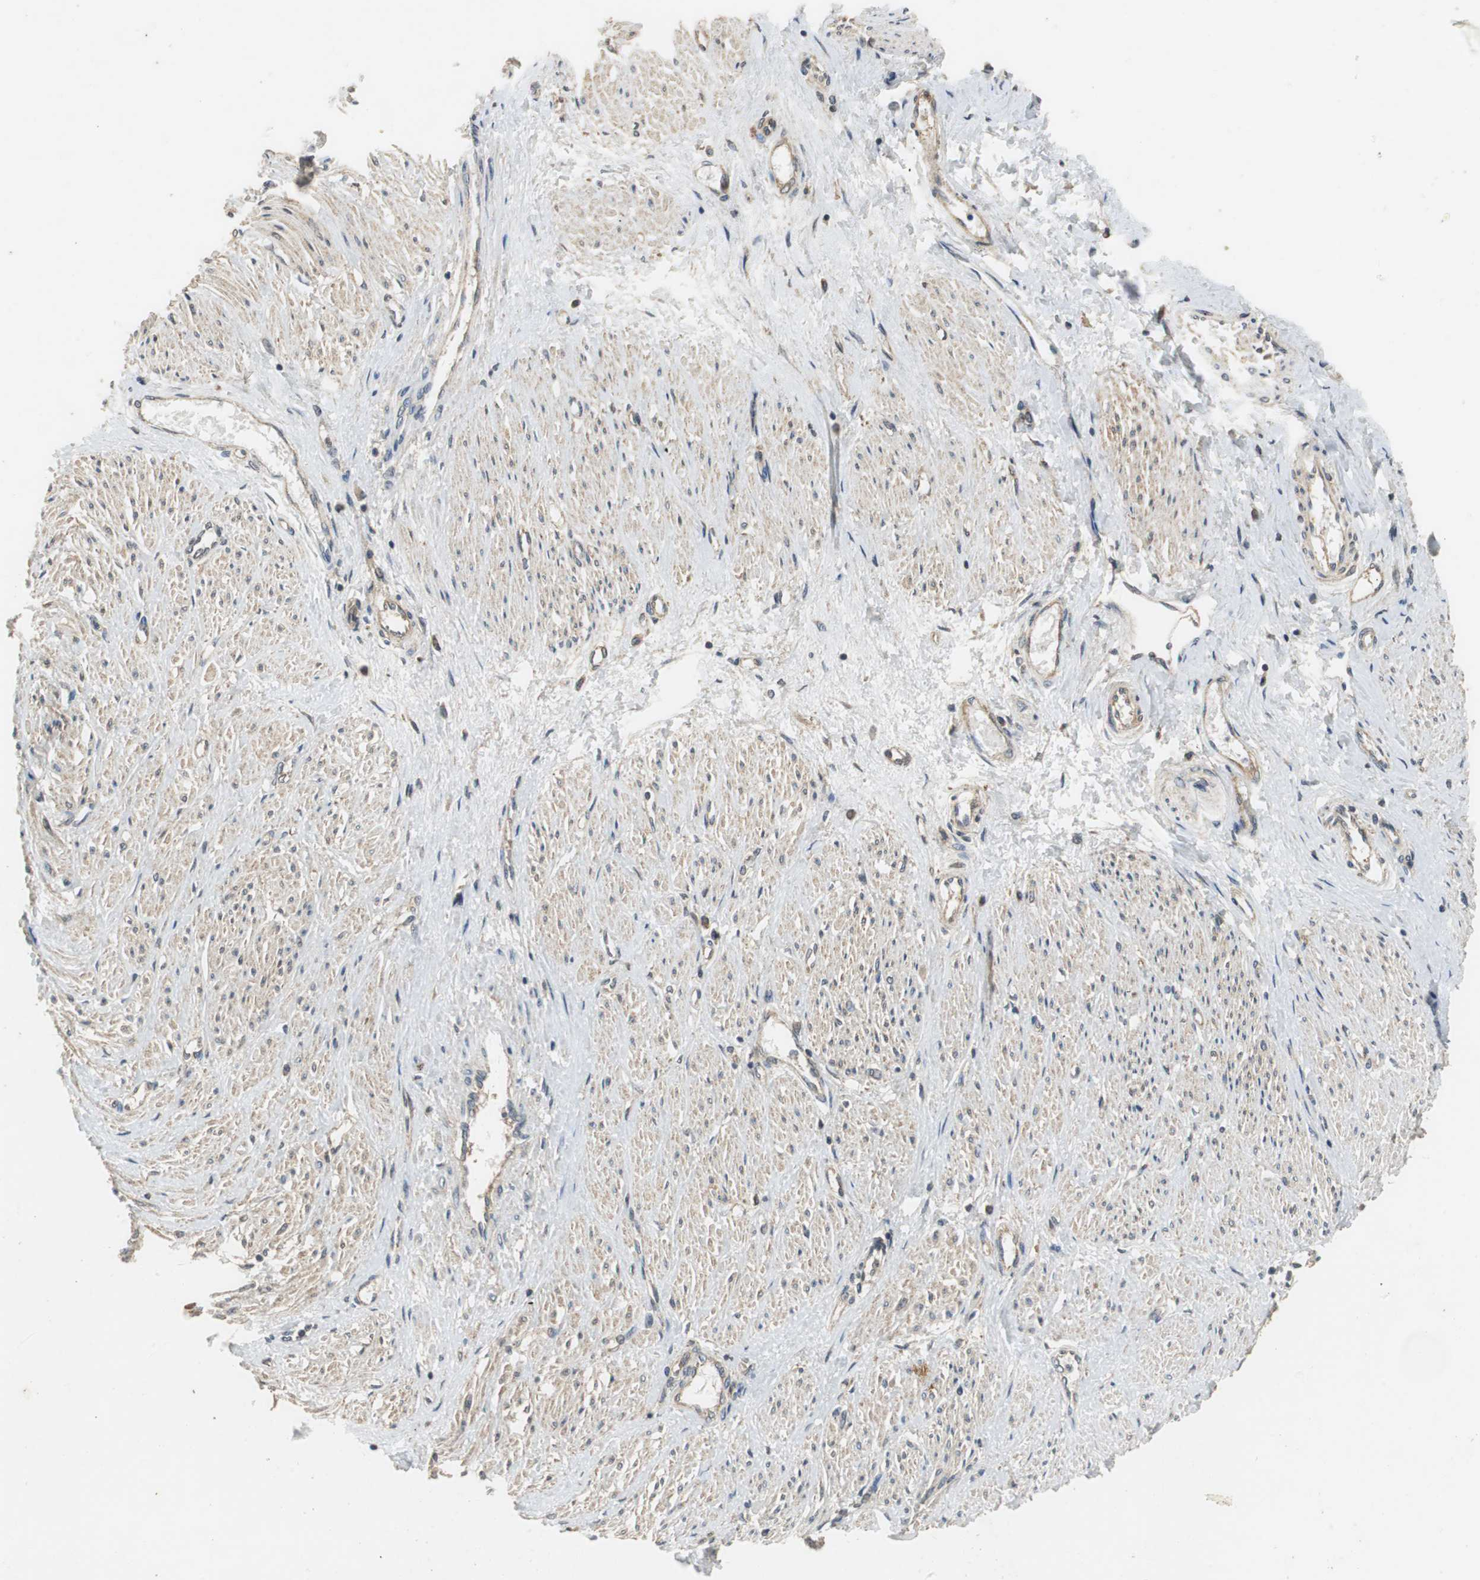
{"staining": {"intensity": "weak", "quantity": "25%-75%", "location": "cytoplasmic/membranous"}, "tissue": "smooth muscle", "cell_type": "Smooth muscle cells", "image_type": "normal", "snomed": [{"axis": "morphology", "description": "Normal tissue, NOS"}, {"axis": "topography", "description": "Smooth muscle"}, {"axis": "topography", "description": "Uterus"}], "caption": "Protein expression analysis of unremarkable smooth muscle displays weak cytoplasmic/membranous positivity in approximately 25%-75% of smooth muscle cells.", "gene": "VBP1", "patient": {"sex": "female", "age": 39}}